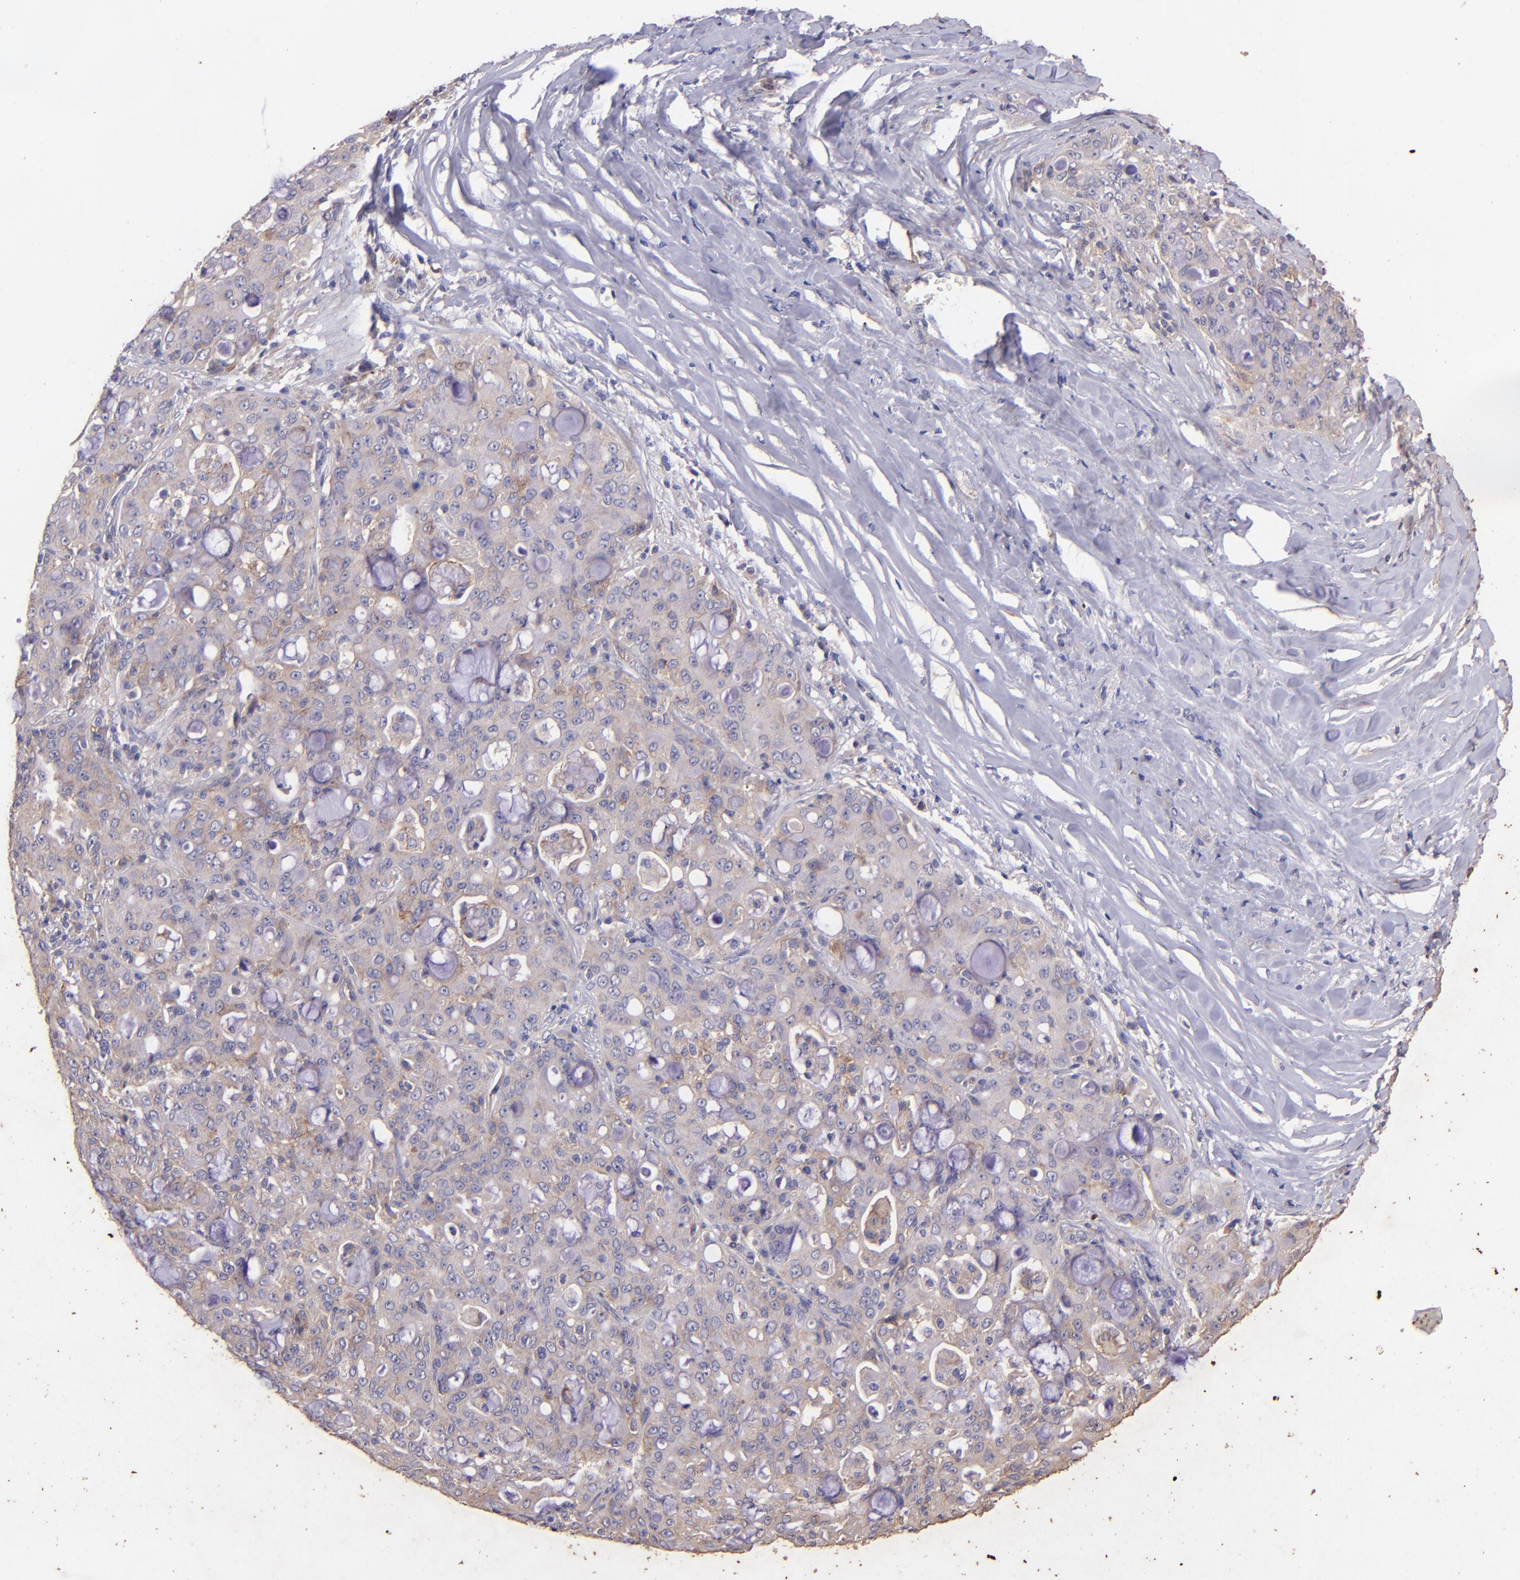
{"staining": {"intensity": "moderate", "quantity": ">75%", "location": "cytoplasmic/membranous"}, "tissue": "lung cancer", "cell_type": "Tumor cells", "image_type": "cancer", "snomed": [{"axis": "morphology", "description": "Adenocarcinoma, NOS"}, {"axis": "topography", "description": "Lung"}], "caption": "Lung adenocarcinoma stained with a protein marker demonstrates moderate staining in tumor cells.", "gene": "RET", "patient": {"sex": "female", "age": 44}}